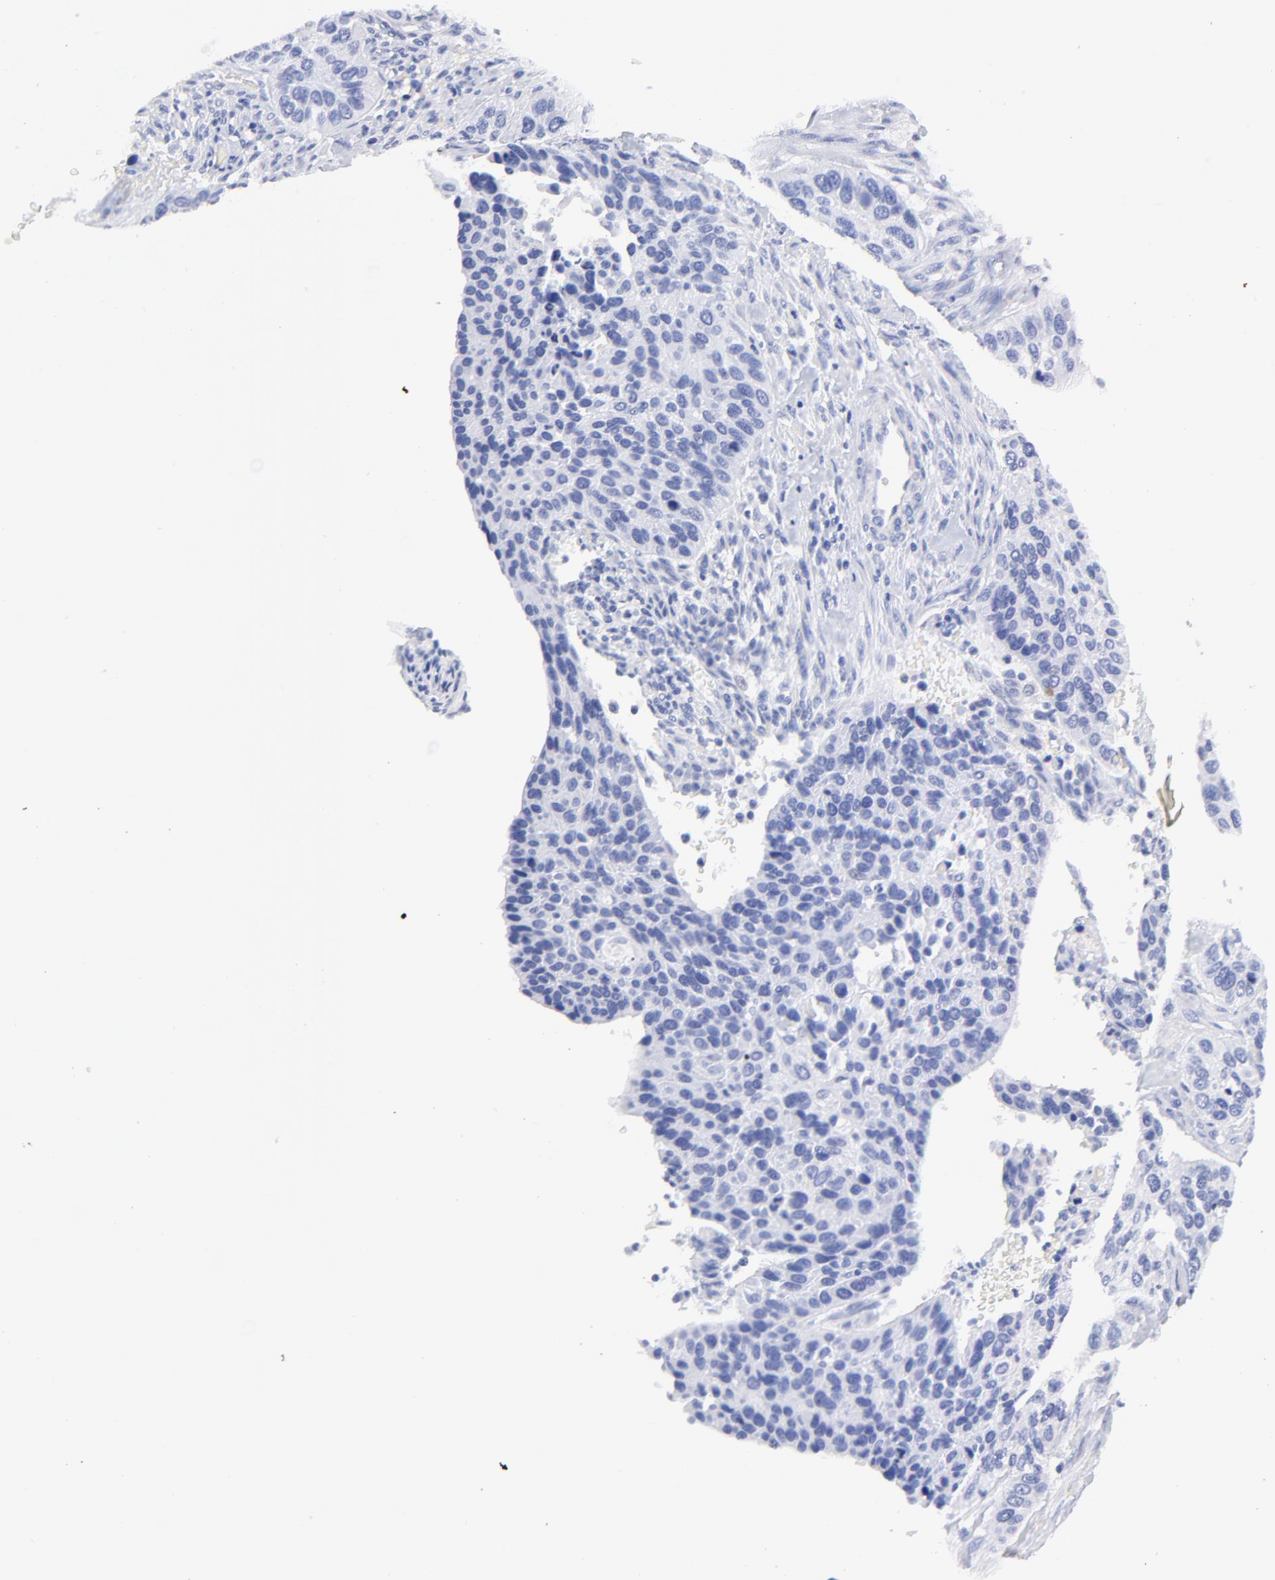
{"staining": {"intensity": "negative", "quantity": "none", "location": "none"}, "tissue": "cervical cancer", "cell_type": "Tumor cells", "image_type": "cancer", "snomed": [{"axis": "morphology", "description": "Adenocarcinoma, NOS"}, {"axis": "topography", "description": "Cervix"}], "caption": "Immunohistochemistry (IHC) of adenocarcinoma (cervical) shows no staining in tumor cells.", "gene": "HORMAD2", "patient": {"sex": "female", "age": 29}}